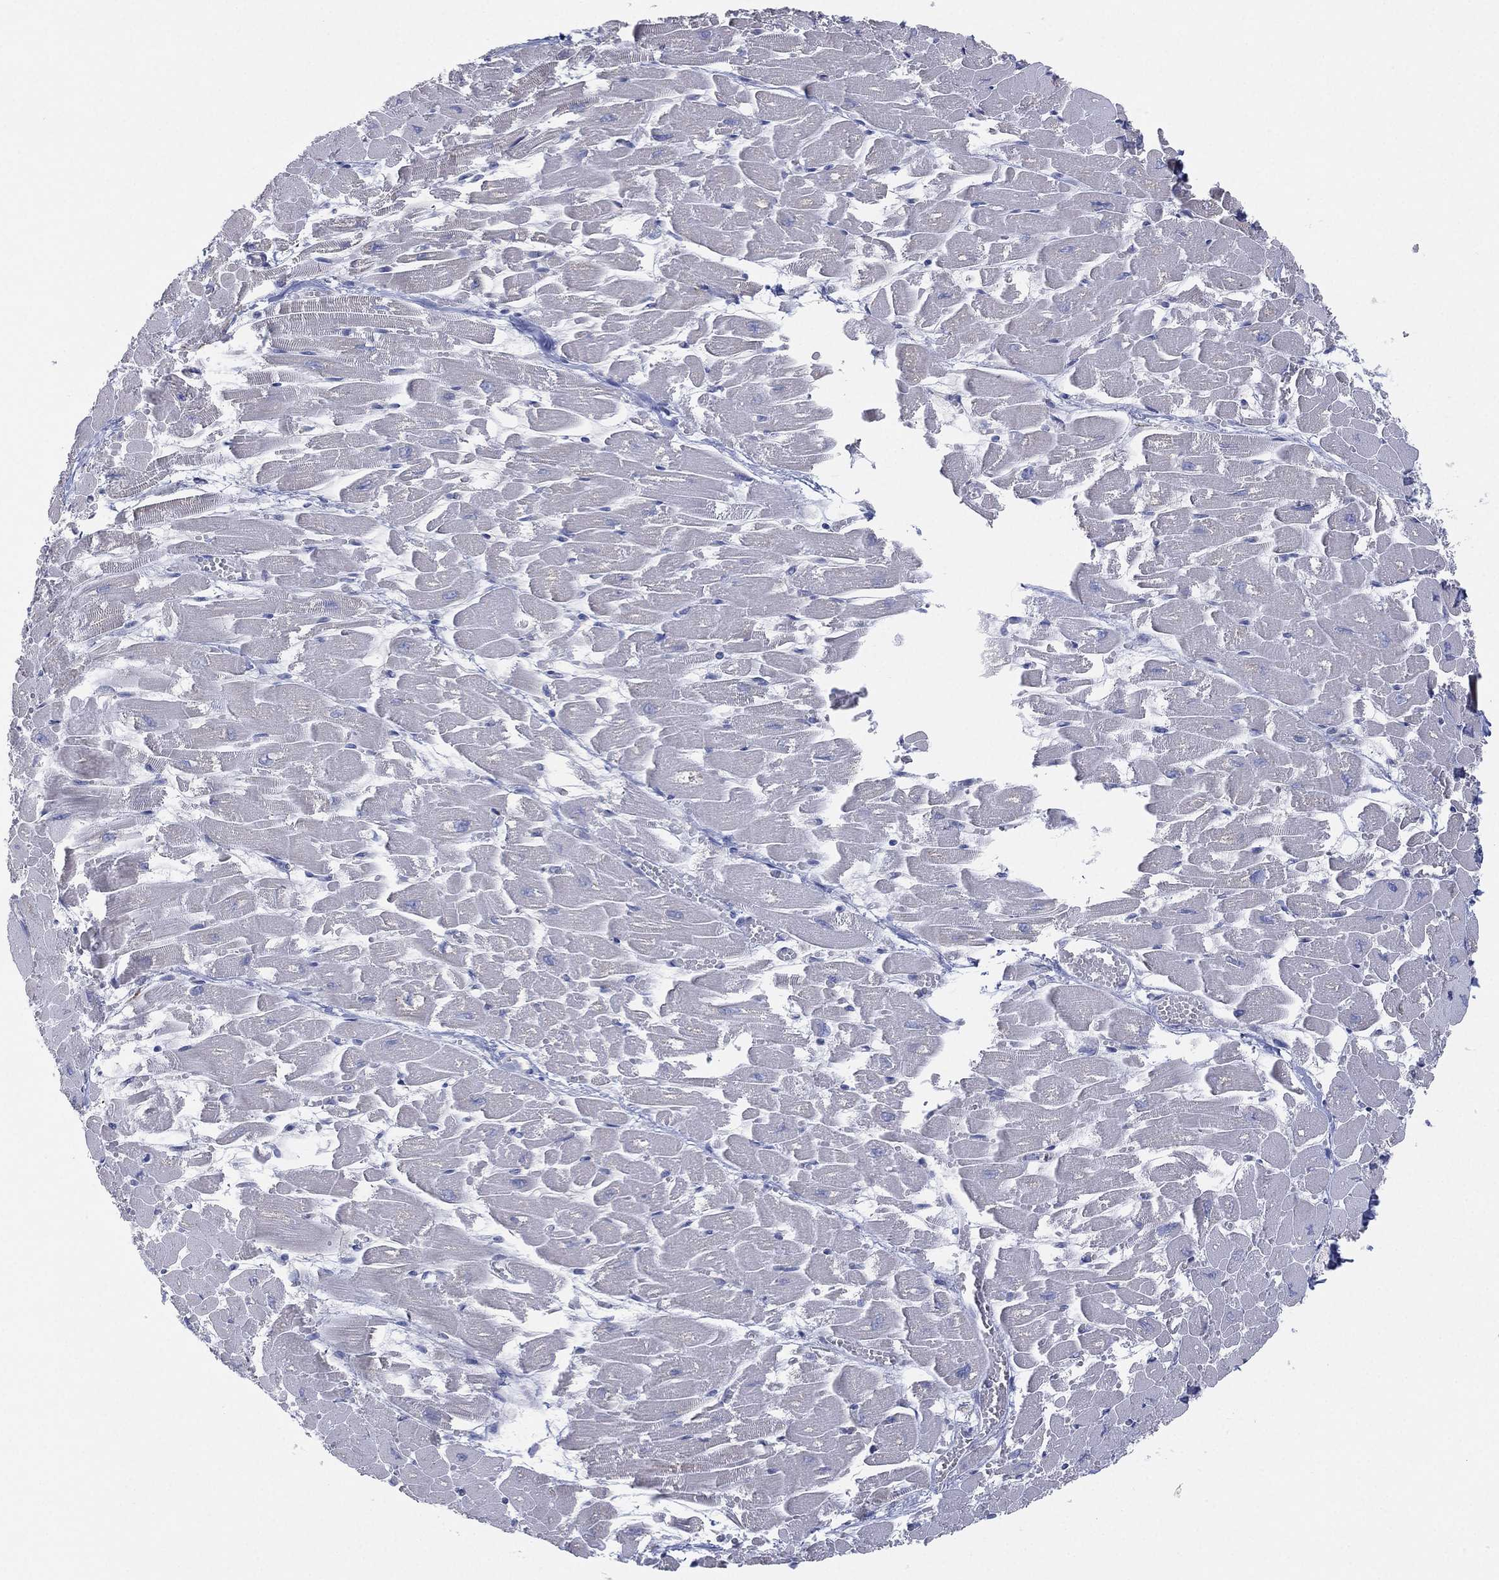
{"staining": {"intensity": "negative", "quantity": "none", "location": "none"}, "tissue": "heart muscle", "cell_type": "Cardiomyocytes", "image_type": "normal", "snomed": [{"axis": "morphology", "description": "Normal tissue, NOS"}, {"axis": "topography", "description": "Heart"}], "caption": "IHC histopathology image of unremarkable heart muscle stained for a protein (brown), which demonstrates no staining in cardiomyocytes. The staining was performed using DAB to visualize the protein expression in brown, while the nuclei were stained in blue with hematoxylin (Magnification: 20x).", "gene": "INA", "patient": {"sex": "female", "age": 52}}